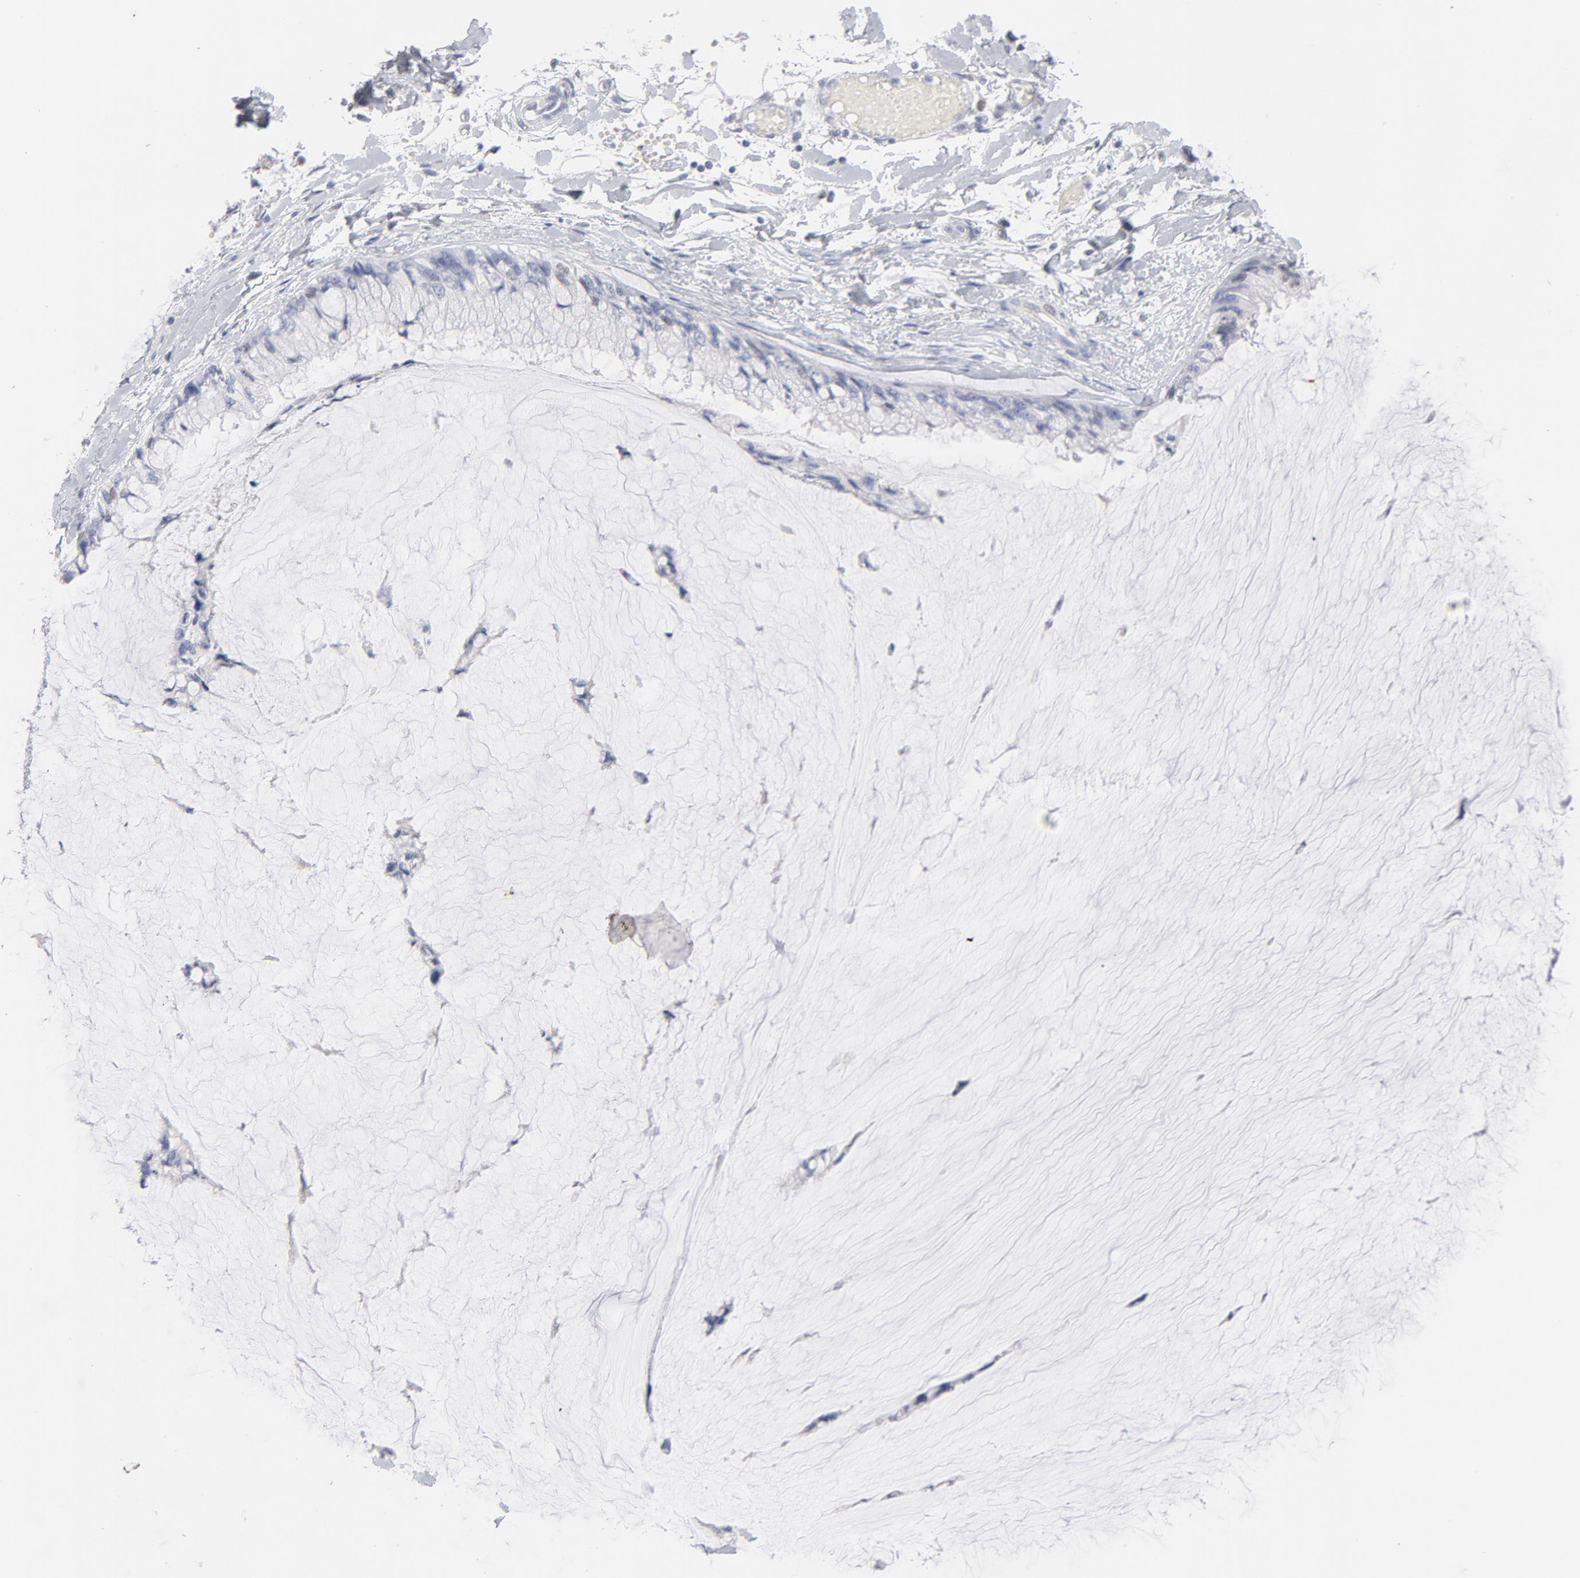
{"staining": {"intensity": "moderate", "quantity": "<25%", "location": "nuclear"}, "tissue": "ovarian cancer", "cell_type": "Tumor cells", "image_type": "cancer", "snomed": [{"axis": "morphology", "description": "Cystadenocarcinoma, mucinous, NOS"}, {"axis": "topography", "description": "Ovary"}], "caption": "Moderate nuclear protein staining is present in about <25% of tumor cells in ovarian cancer. The staining is performed using DAB brown chromogen to label protein expression. The nuclei are counter-stained blue using hematoxylin.", "gene": "MCM7", "patient": {"sex": "female", "age": 39}}